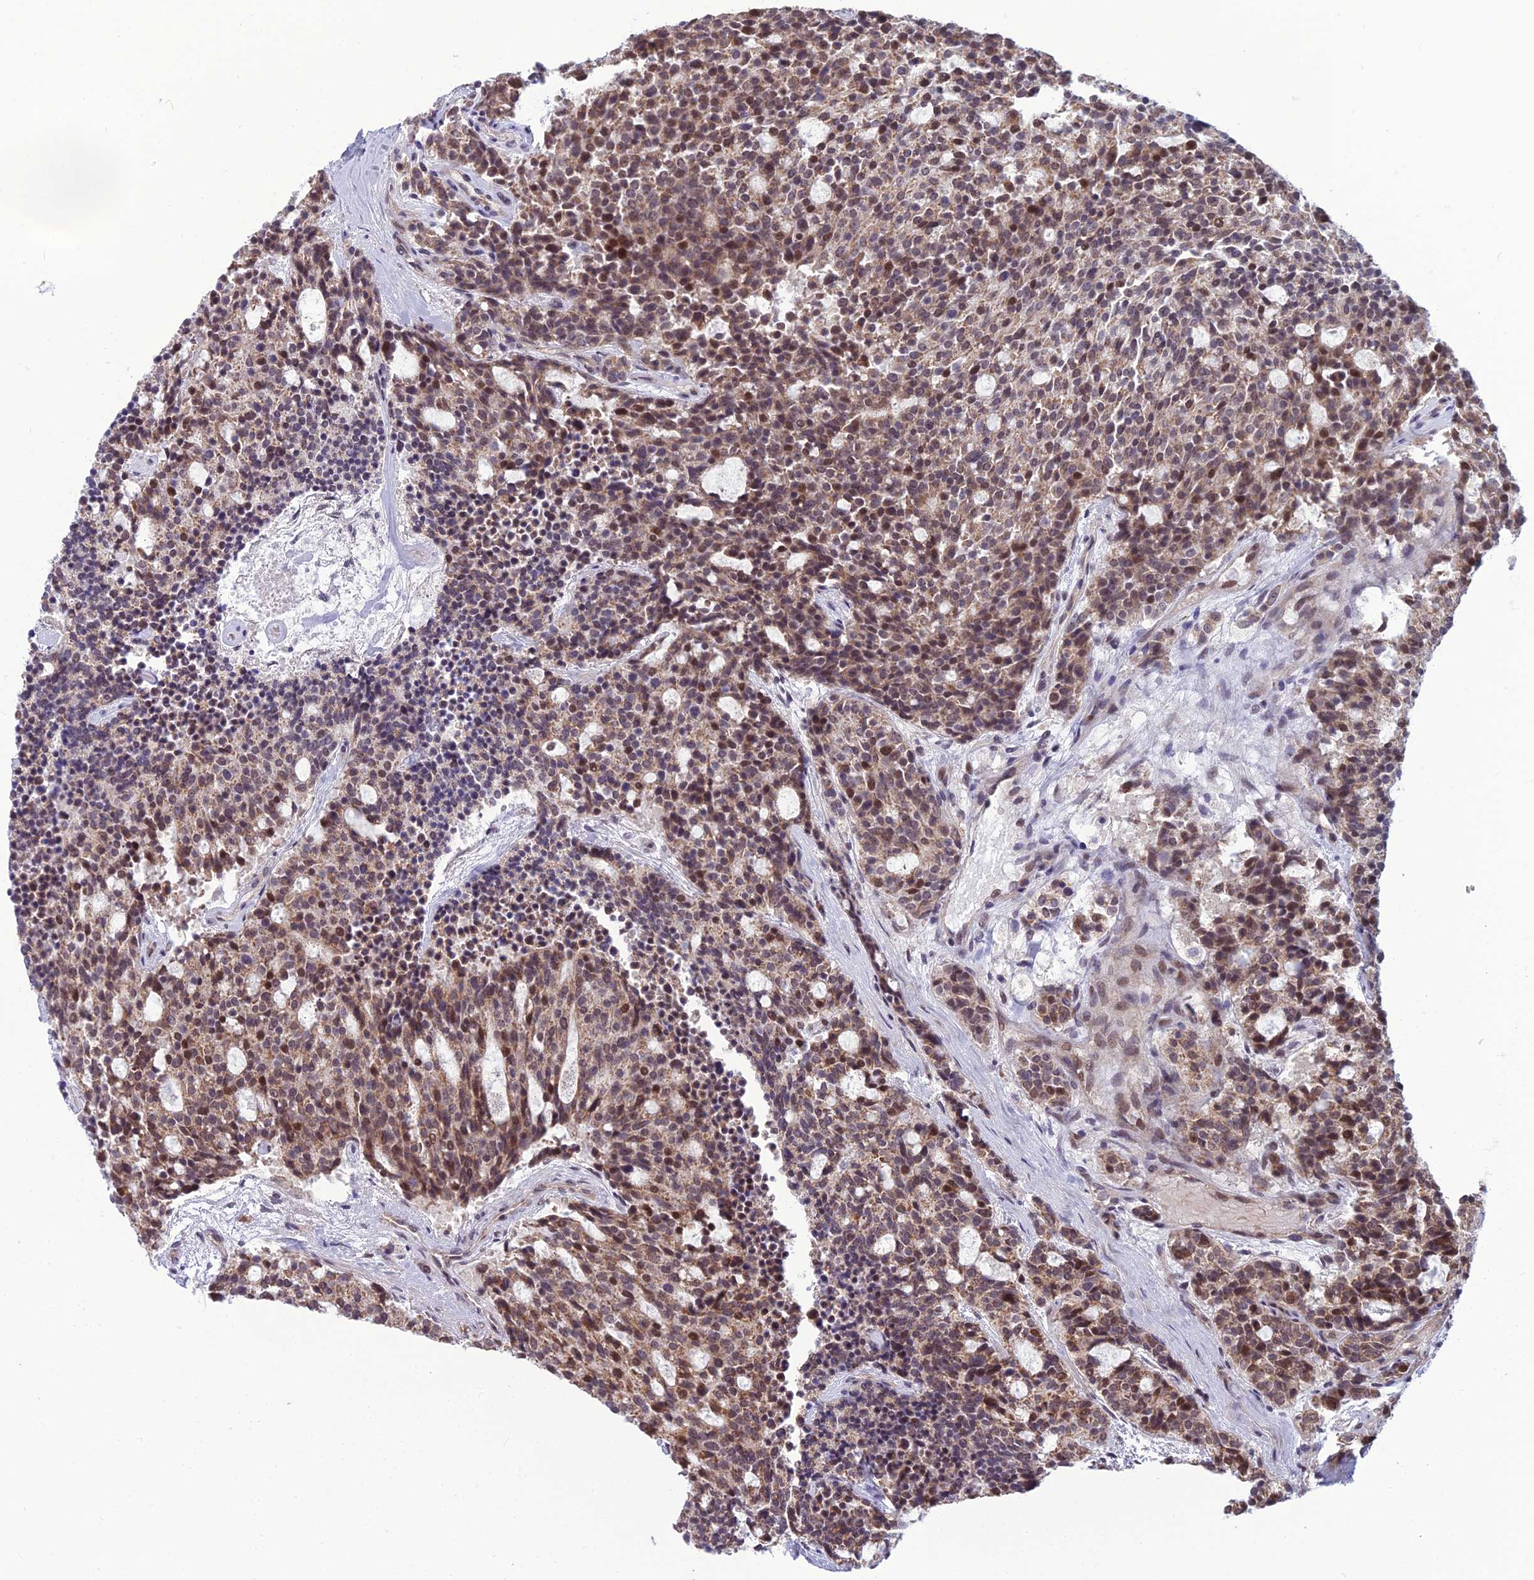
{"staining": {"intensity": "moderate", "quantity": ">75%", "location": "cytoplasmic/membranous,nuclear"}, "tissue": "carcinoid", "cell_type": "Tumor cells", "image_type": "cancer", "snomed": [{"axis": "morphology", "description": "Carcinoid, malignant, NOS"}, {"axis": "topography", "description": "Pancreas"}], "caption": "DAB immunohistochemical staining of human carcinoid (malignant) shows moderate cytoplasmic/membranous and nuclear protein positivity in about >75% of tumor cells. (Brightfield microscopy of DAB IHC at high magnification).", "gene": "FBRS", "patient": {"sex": "female", "age": 54}}